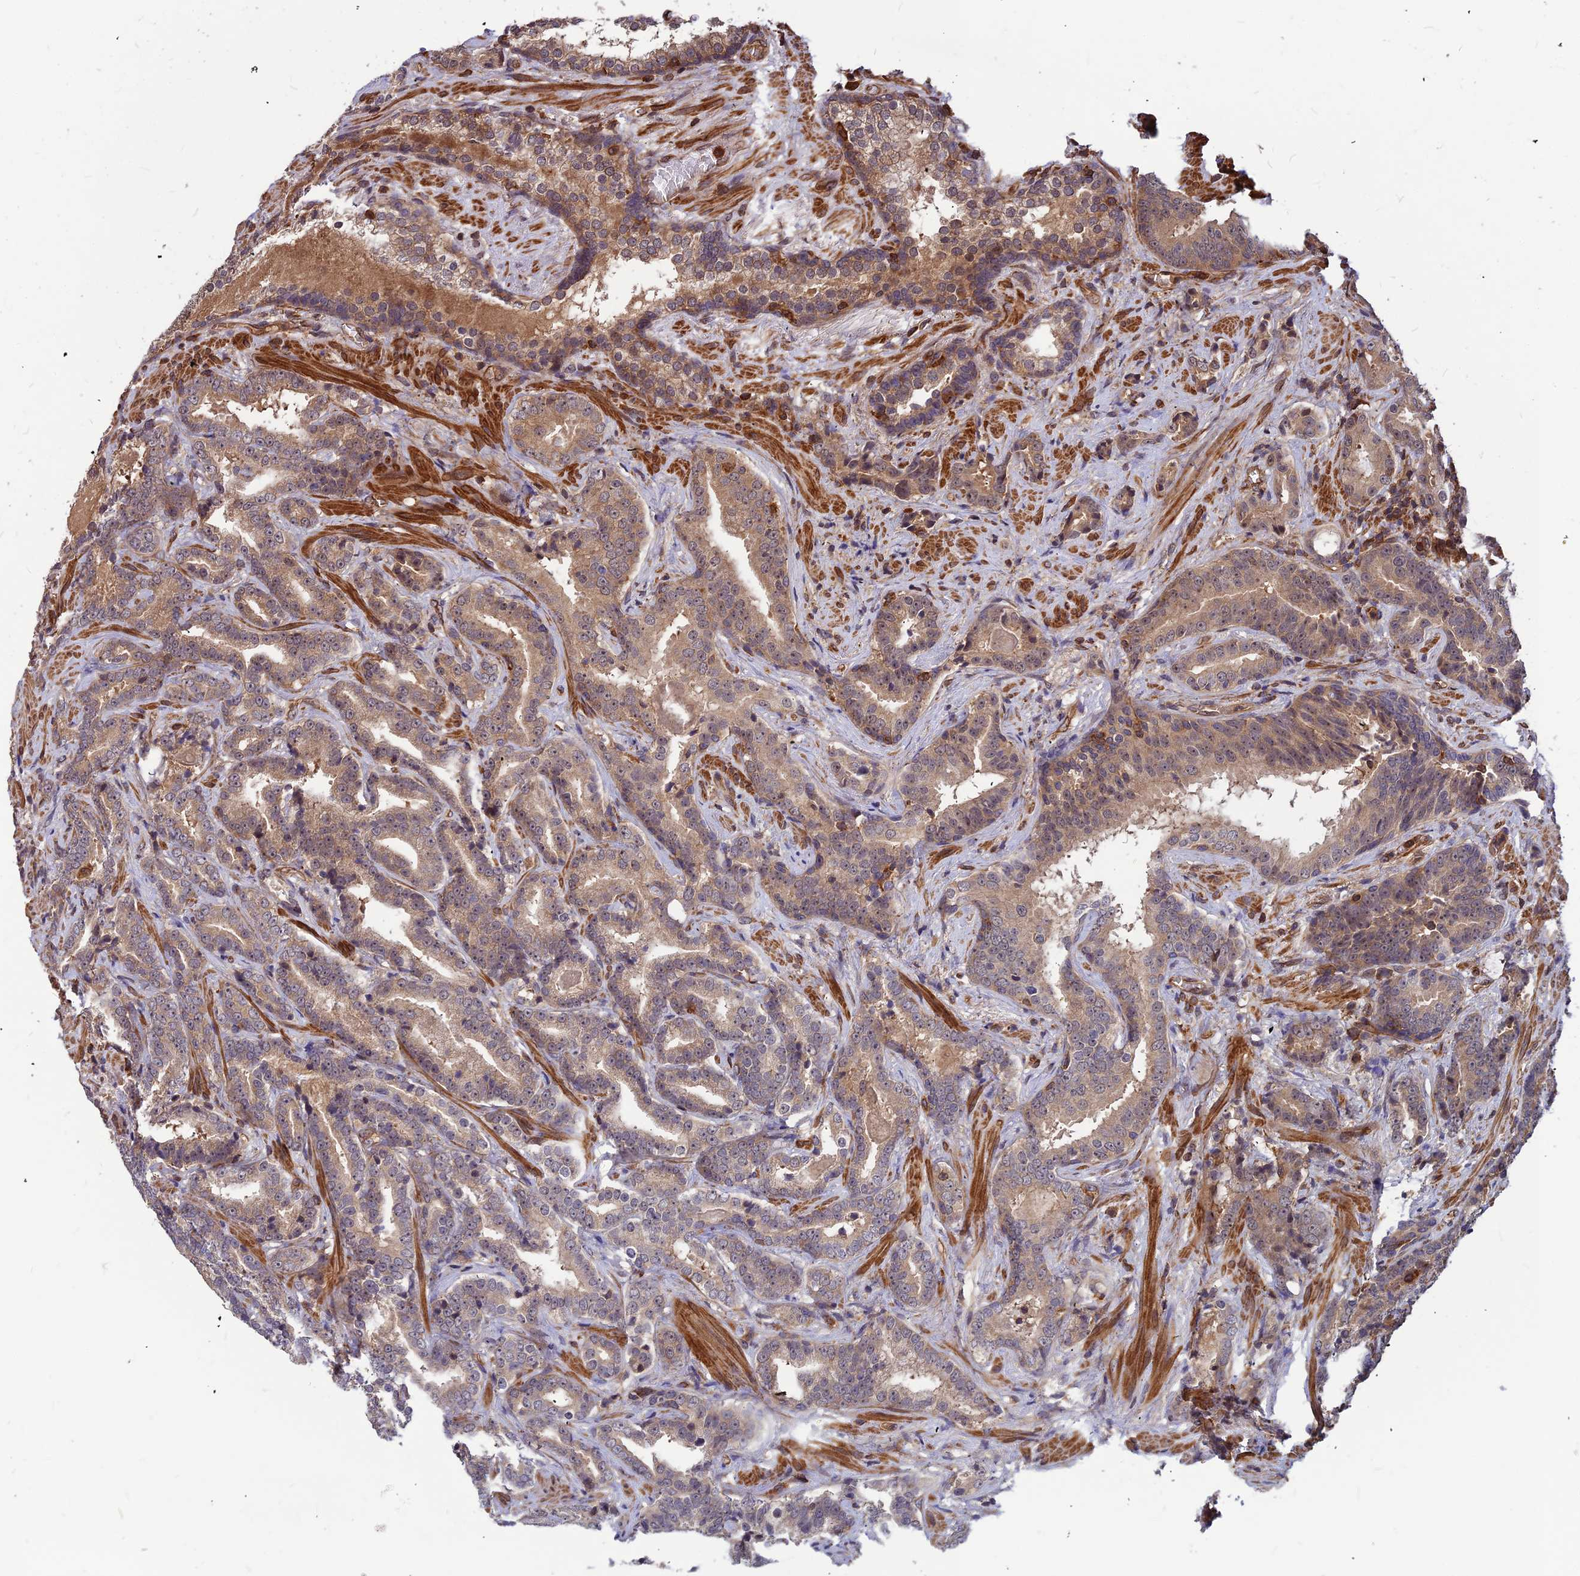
{"staining": {"intensity": "weak", "quantity": ">75%", "location": "cytoplasmic/membranous"}, "tissue": "prostate cancer", "cell_type": "Tumor cells", "image_type": "cancer", "snomed": [{"axis": "morphology", "description": "Adenocarcinoma, Low grade"}, {"axis": "topography", "description": "Prostate"}], "caption": "Protein staining demonstrates weak cytoplasmic/membranous positivity in about >75% of tumor cells in prostate cancer. (DAB = brown stain, brightfield microscopy at high magnification).", "gene": "ZNF467", "patient": {"sex": "male", "age": 58}}